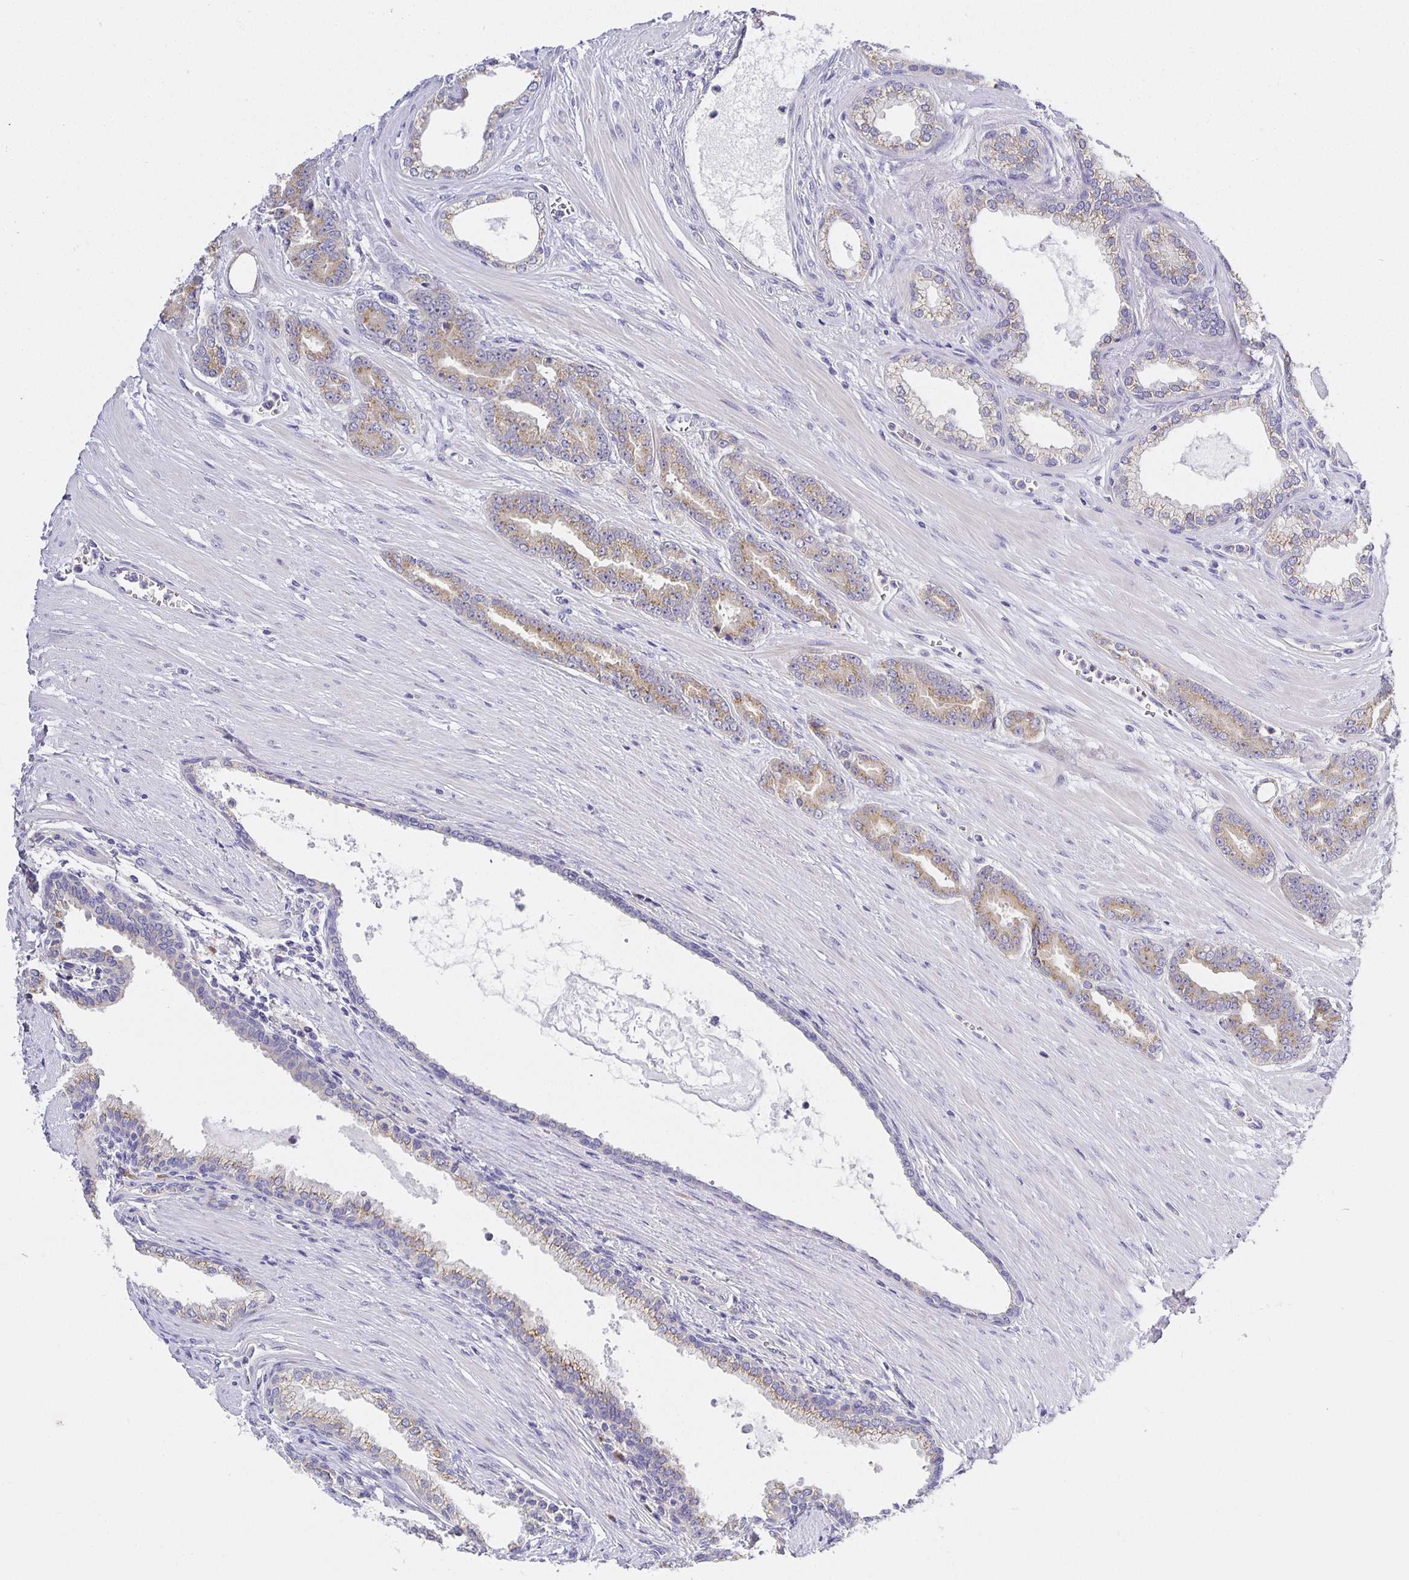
{"staining": {"intensity": "moderate", "quantity": "25%-75%", "location": "cytoplasmic/membranous"}, "tissue": "prostate cancer", "cell_type": "Tumor cells", "image_type": "cancer", "snomed": [{"axis": "morphology", "description": "Adenocarcinoma, High grade"}, {"axis": "topography", "description": "Prostate"}], "caption": "Protein analysis of prostate cancer (high-grade adenocarcinoma) tissue shows moderate cytoplasmic/membranous staining in about 25%-75% of tumor cells. Using DAB (3,3'-diaminobenzidine) (brown) and hematoxylin (blue) stains, captured at high magnification using brightfield microscopy.", "gene": "OPALIN", "patient": {"sex": "male", "age": 60}}